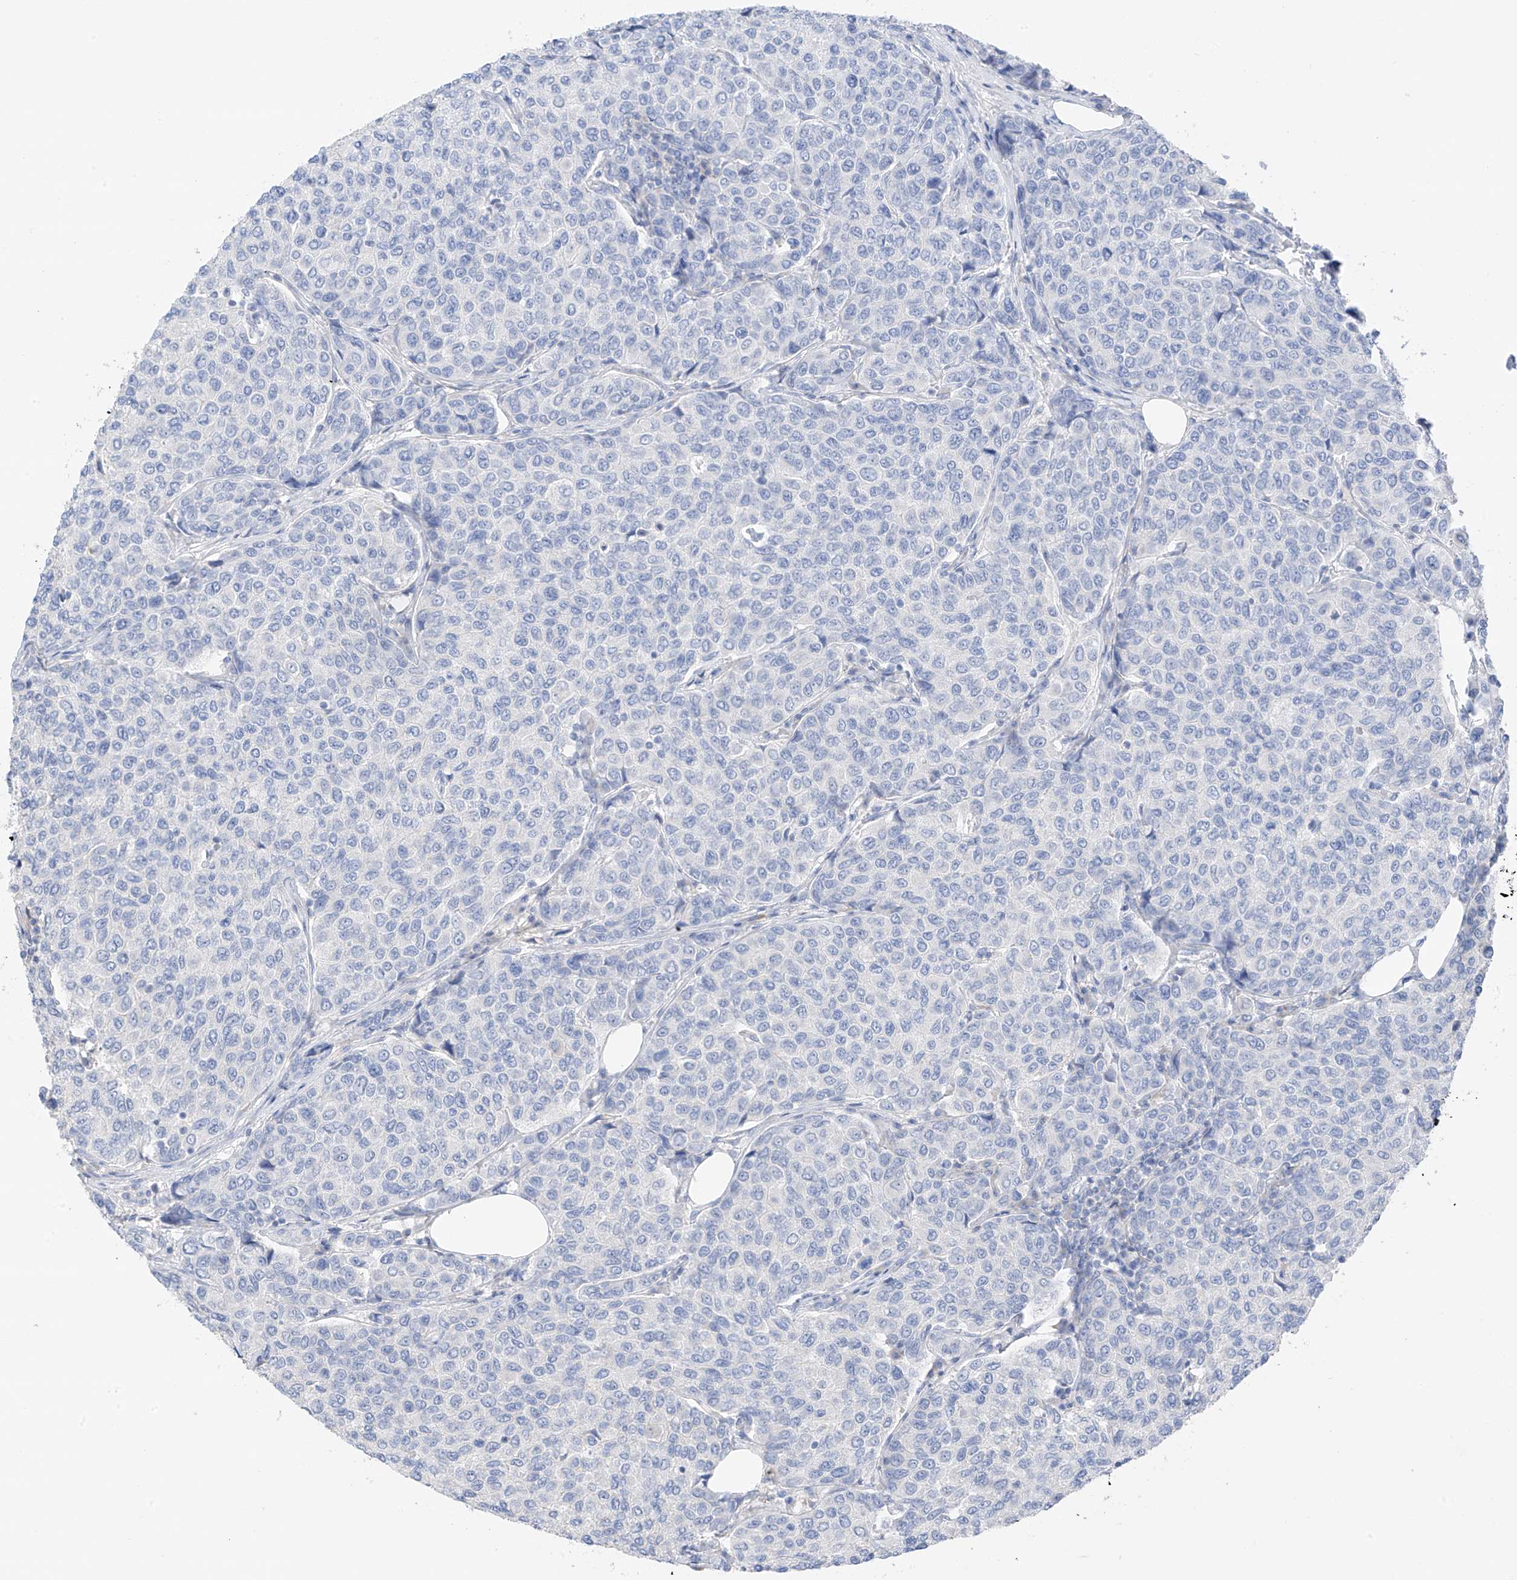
{"staining": {"intensity": "negative", "quantity": "none", "location": "none"}, "tissue": "breast cancer", "cell_type": "Tumor cells", "image_type": "cancer", "snomed": [{"axis": "morphology", "description": "Duct carcinoma"}, {"axis": "topography", "description": "Breast"}], "caption": "Immunohistochemistry image of neoplastic tissue: breast invasive ductal carcinoma stained with DAB exhibits no significant protein staining in tumor cells.", "gene": "CAPN13", "patient": {"sex": "female", "age": 55}}